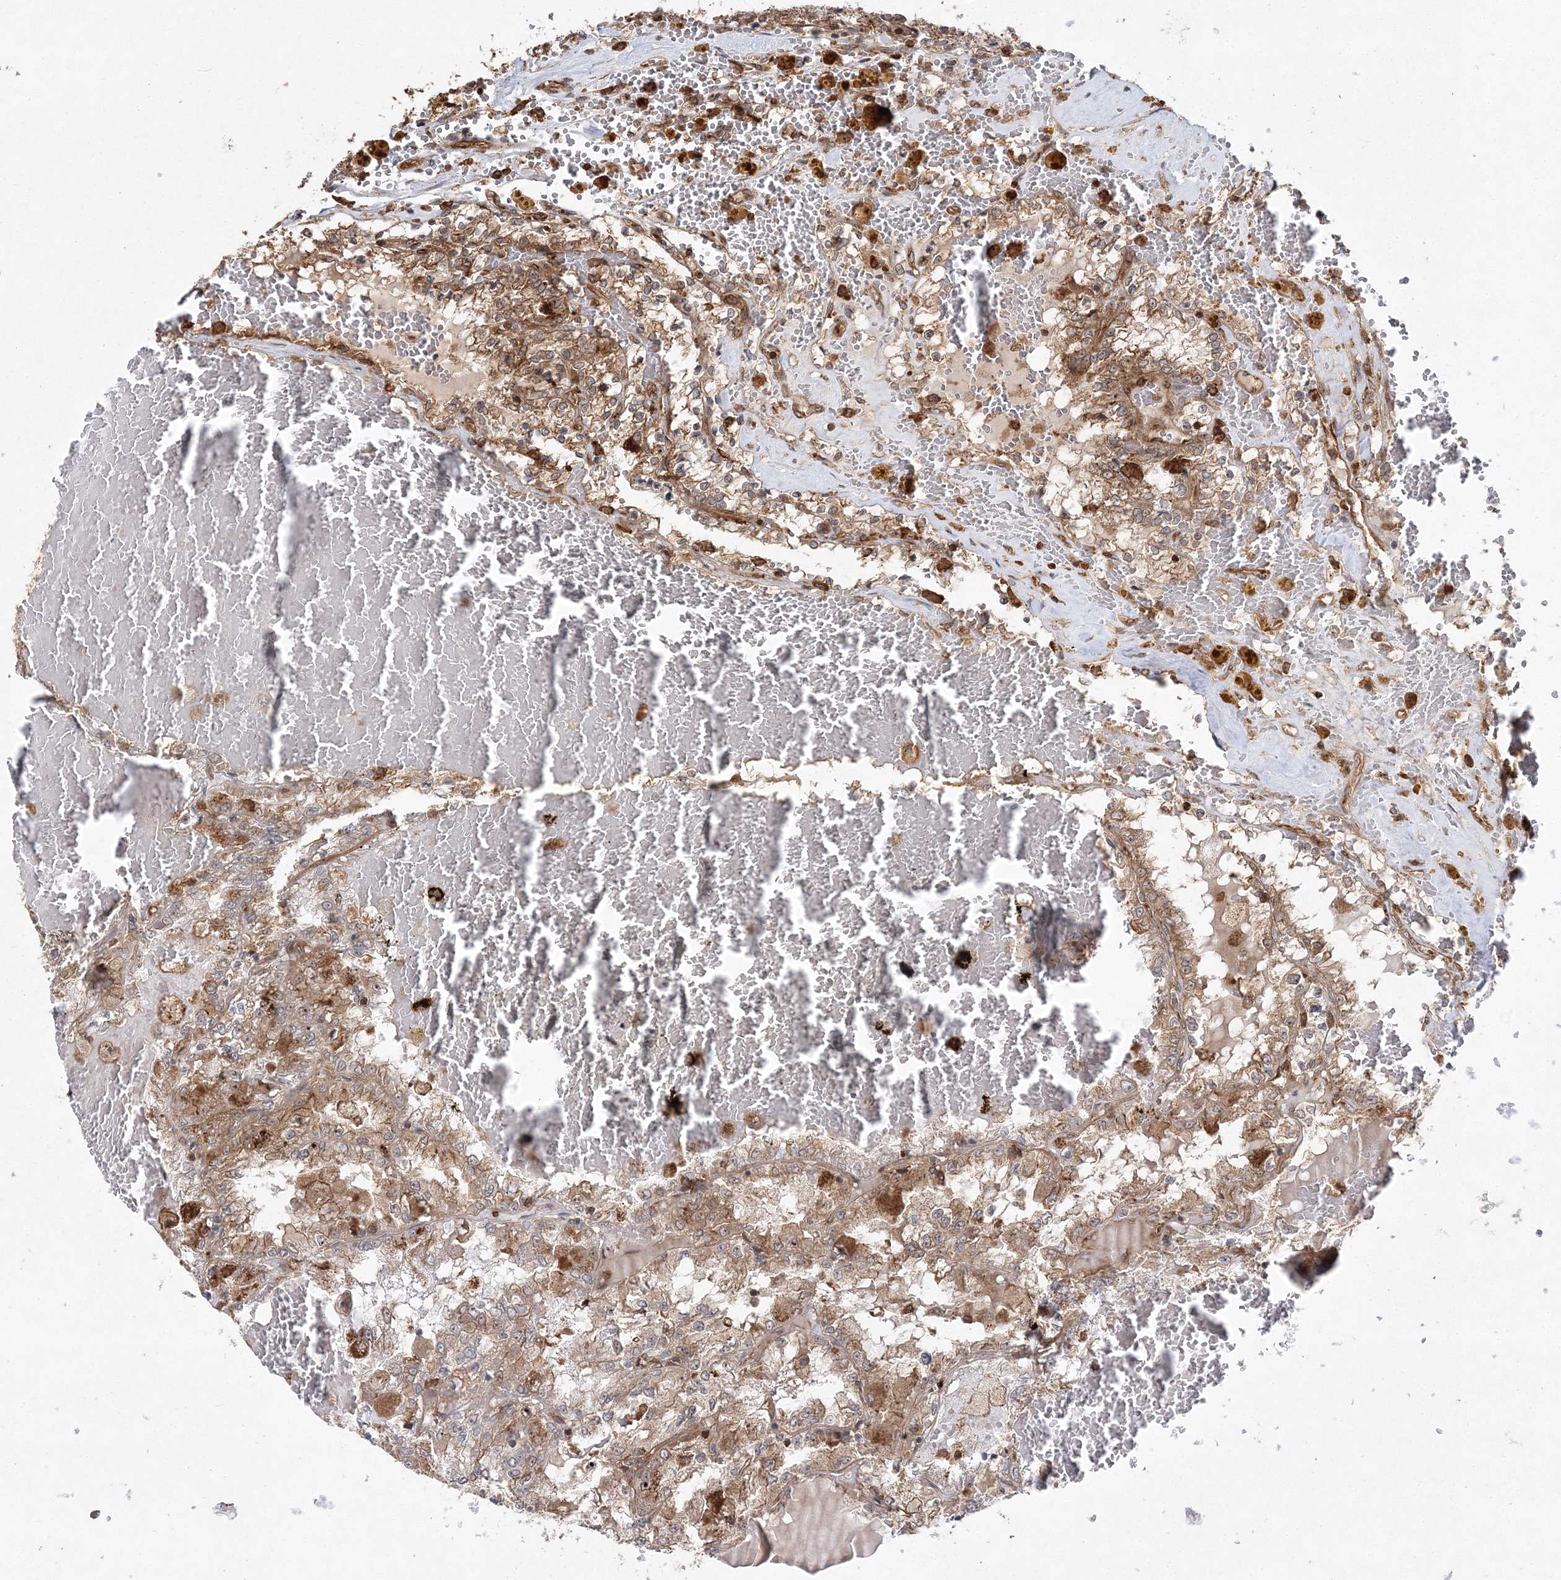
{"staining": {"intensity": "moderate", "quantity": "25%-75%", "location": "cytoplasmic/membranous"}, "tissue": "renal cancer", "cell_type": "Tumor cells", "image_type": "cancer", "snomed": [{"axis": "morphology", "description": "Adenocarcinoma, NOS"}, {"axis": "topography", "description": "Kidney"}], "caption": "Moderate cytoplasmic/membranous protein positivity is appreciated in about 25%-75% of tumor cells in renal adenocarcinoma.", "gene": "WDR37", "patient": {"sex": "female", "age": 56}}